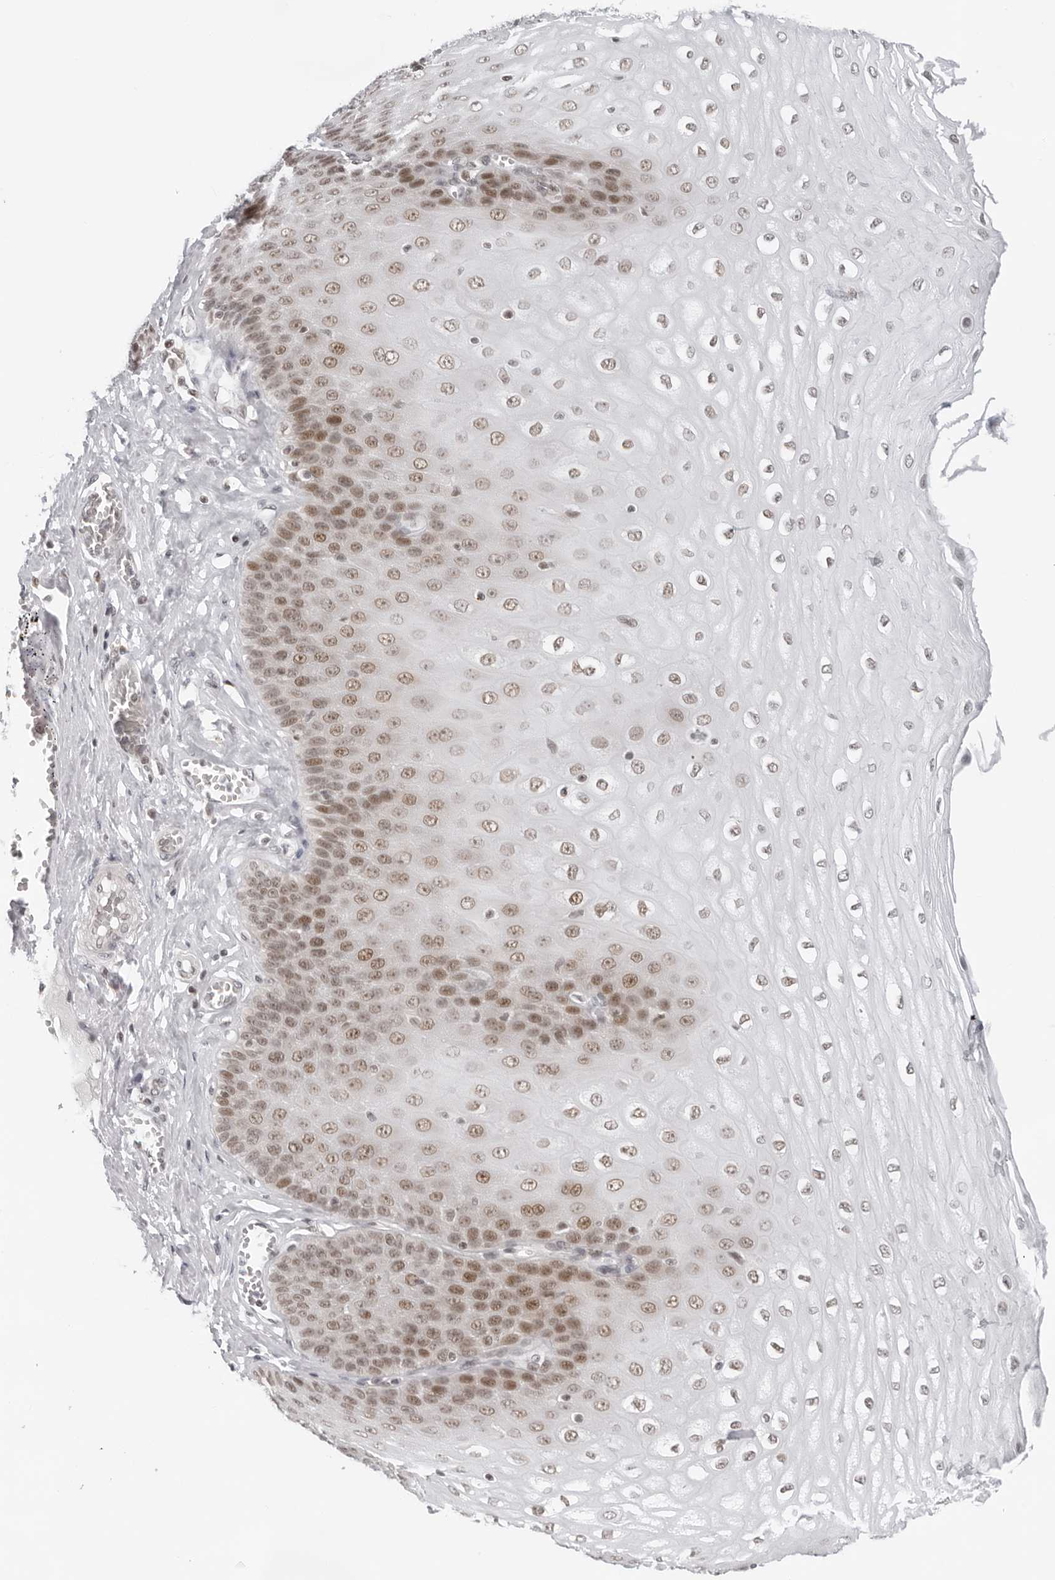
{"staining": {"intensity": "moderate", "quantity": "25%-75%", "location": "nuclear"}, "tissue": "esophagus", "cell_type": "Squamous epithelial cells", "image_type": "normal", "snomed": [{"axis": "morphology", "description": "Normal tissue, NOS"}, {"axis": "topography", "description": "Esophagus"}], "caption": "Esophagus stained for a protein exhibits moderate nuclear positivity in squamous epithelial cells. The staining was performed using DAB (3,3'-diaminobenzidine) to visualize the protein expression in brown, while the nuclei were stained in blue with hematoxylin (Magnification: 20x).", "gene": "TOX4", "patient": {"sex": "male", "age": 60}}